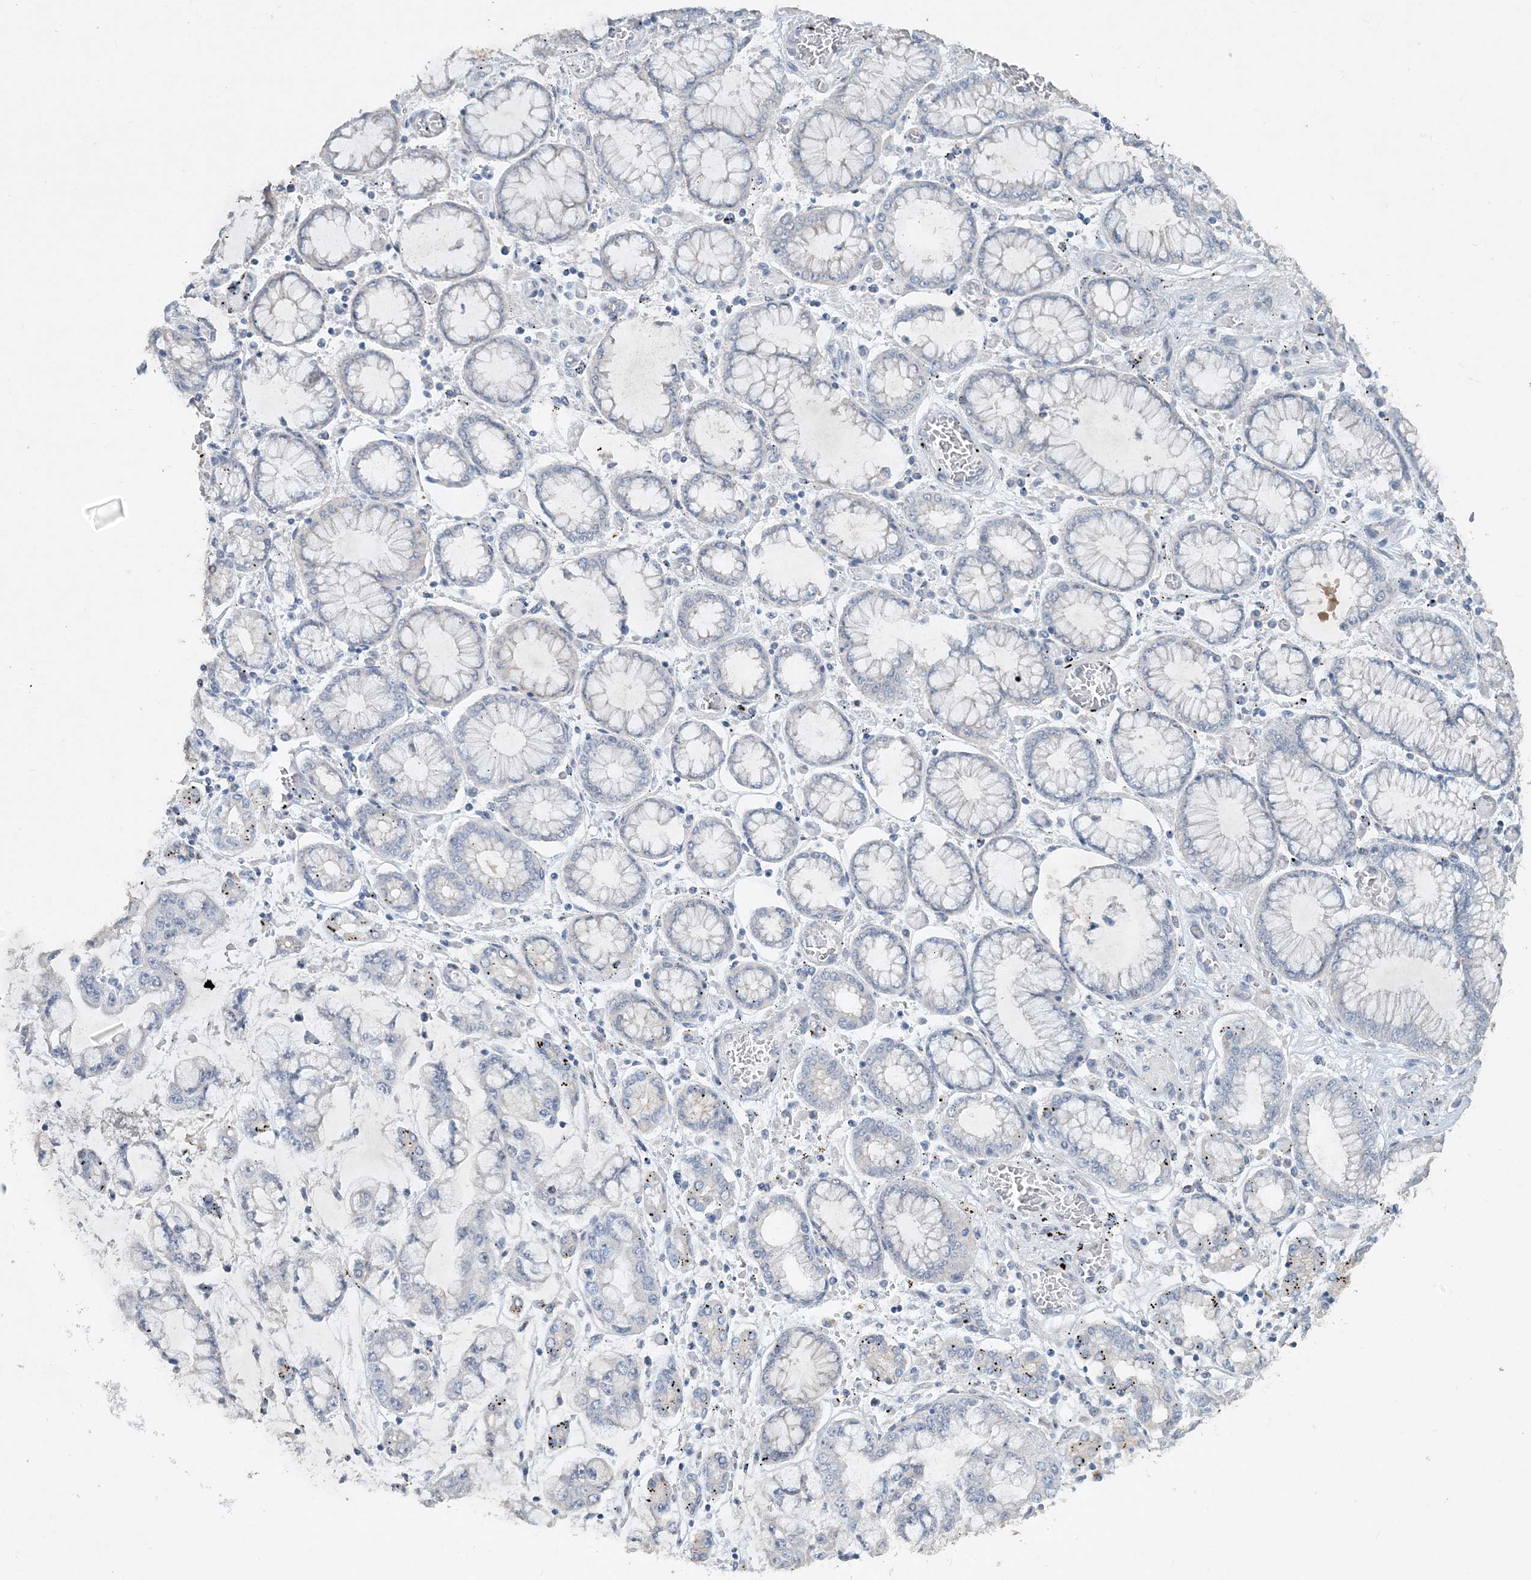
{"staining": {"intensity": "negative", "quantity": "none", "location": "none"}, "tissue": "stomach cancer", "cell_type": "Tumor cells", "image_type": "cancer", "snomed": [{"axis": "morphology", "description": "Normal tissue, NOS"}, {"axis": "morphology", "description": "Adenocarcinoma, NOS"}, {"axis": "topography", "description": "Stomach, upper"}, {"axis": "topography", "description": "Stomach"}], "caption": "Tumor cells show no significant positivity in stomach cancer (adenocarcinoma).", "gene": "DNAH5", "patient": {"sex": "male", "age": 76}}